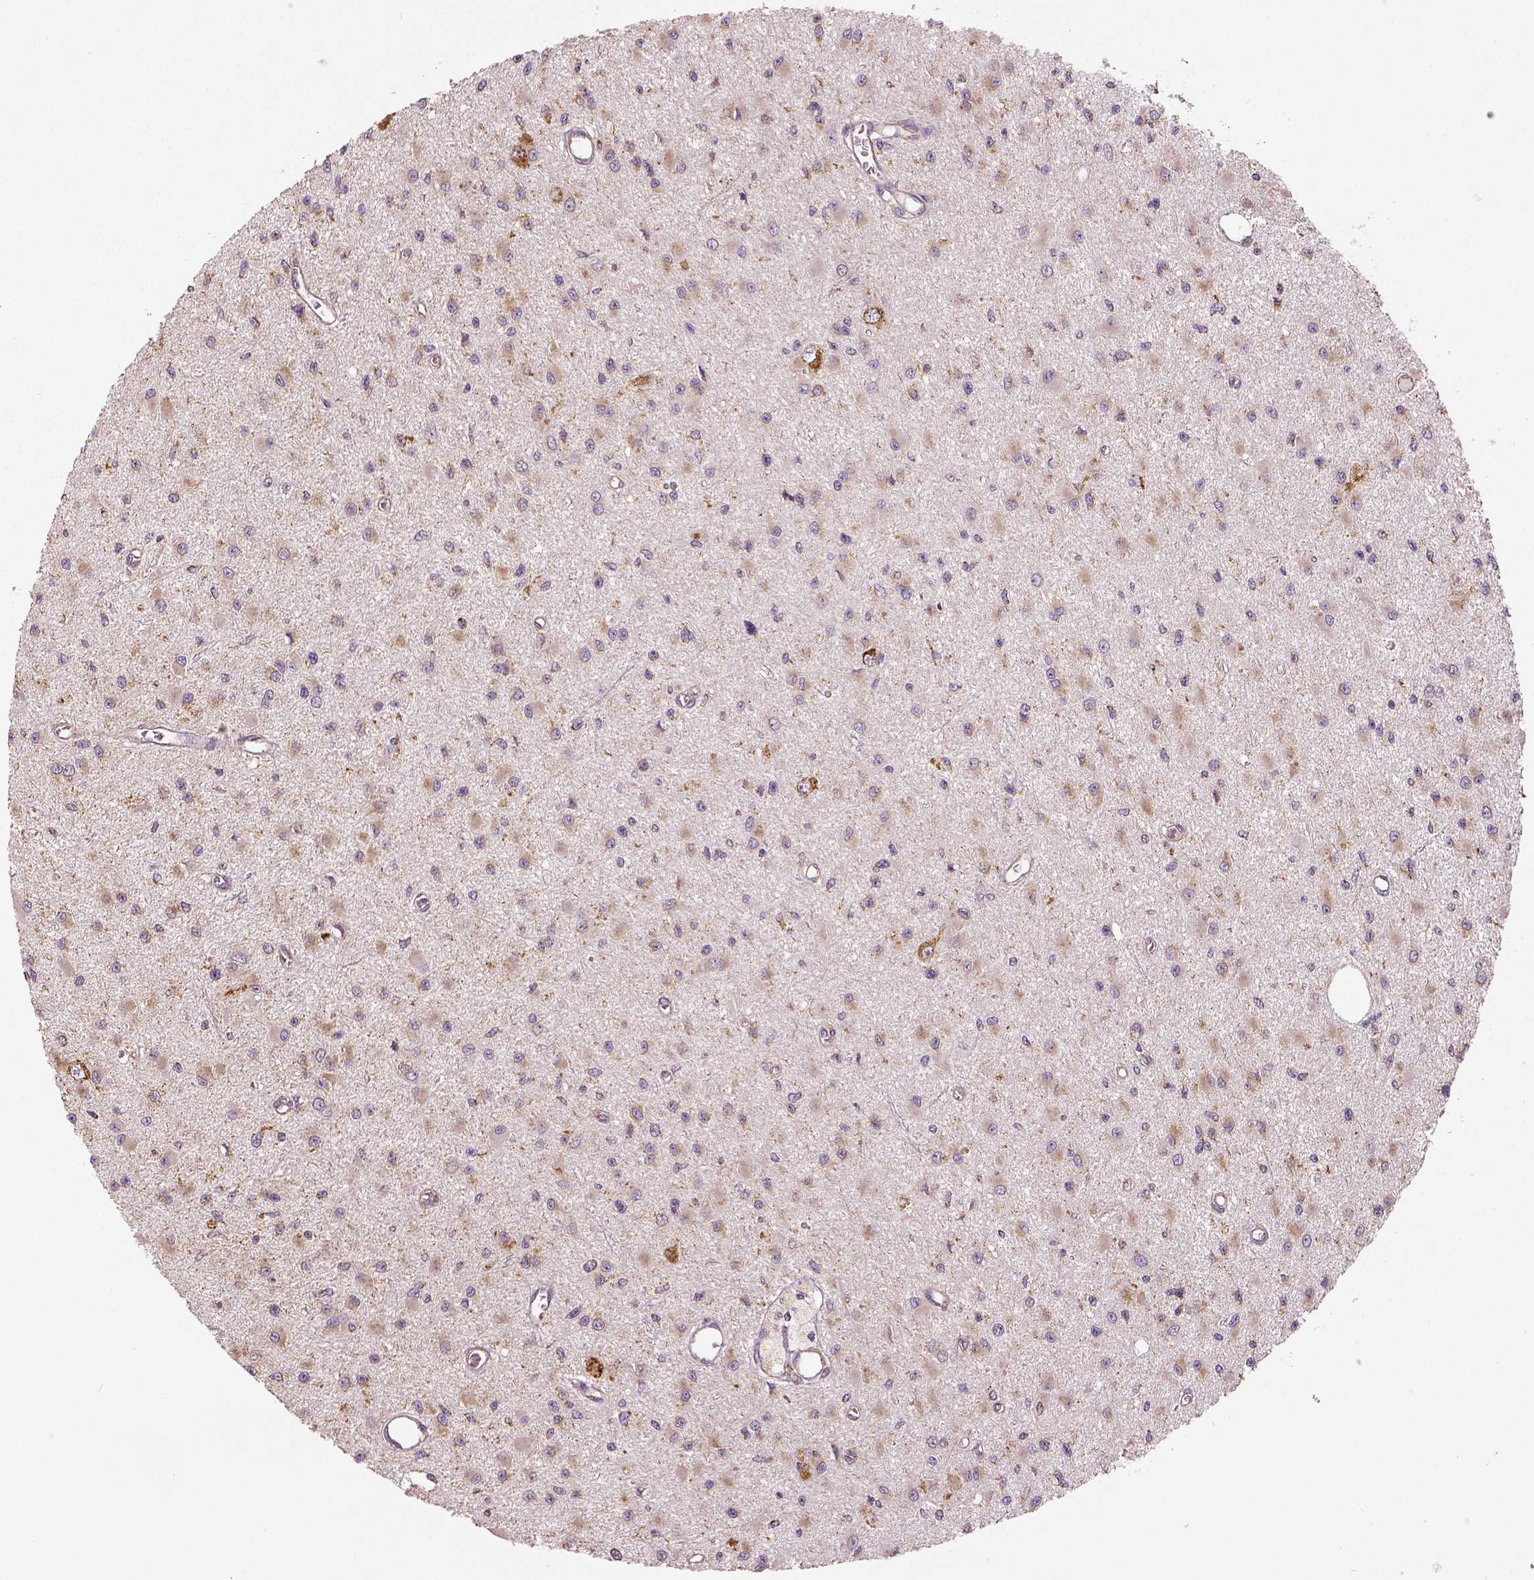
{"staining": {"intensity": "weak", "quantity": "25%-75%", "location": "cytoplasmic/membranous"}, "tissue": "glioma", "cell_type": "Tumor cells", "image_type": "cancer", "snomed": [{"axis": "morphology", "description": "Glioma, malignant, High grade"}, {"axis": "topography", "description": "Brain"}], "caption": "A photomicrograph of malignant glioma (high-grade) stained for a protein displays weak cytoplasmic/membranous brown staining in tumor cells.", "gene": "PGAM5", "patient": {"sex": "male", "age": 54}}